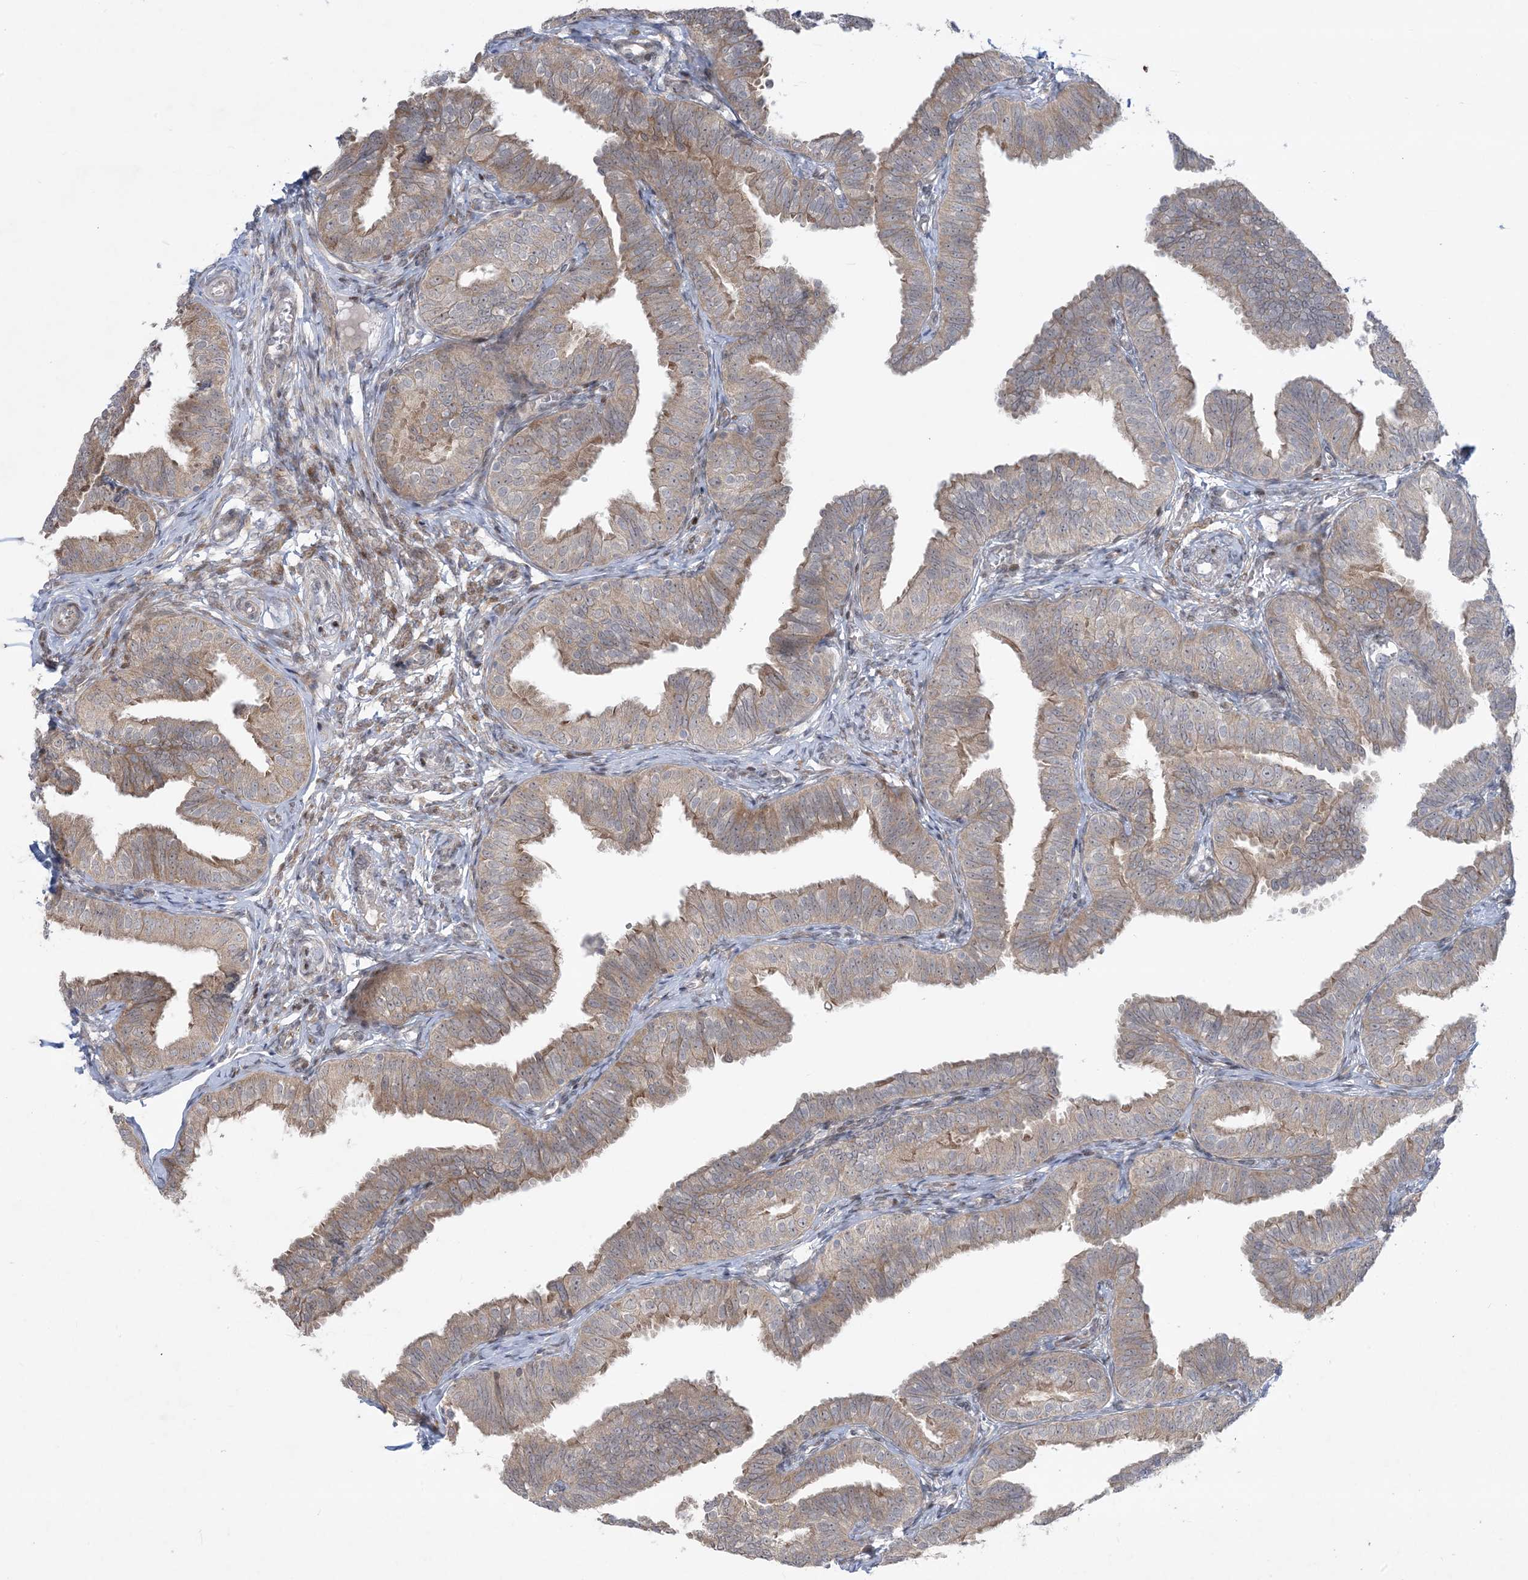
{"staining": {"intensity": "moderate", "quantity": "25%-75%", "location": "cytoplasmic/membranous"}, "tissue": "fallopian tube", "cell_type": "Glandular cells", "image_type": "normal", "snomed": [{"axis": "morphology", "description": "Normal tissue, NOS"}, {"axis": "topography", "description": "Fallopian tube"}], "caption": "This is an image of IHC staining of benign fallopian tube, which shows moderate expression in the cytoplasmic/membranous of glandular cells.", "gene": "SOGA3", "patient": {"sex": "female", "age": 35}}